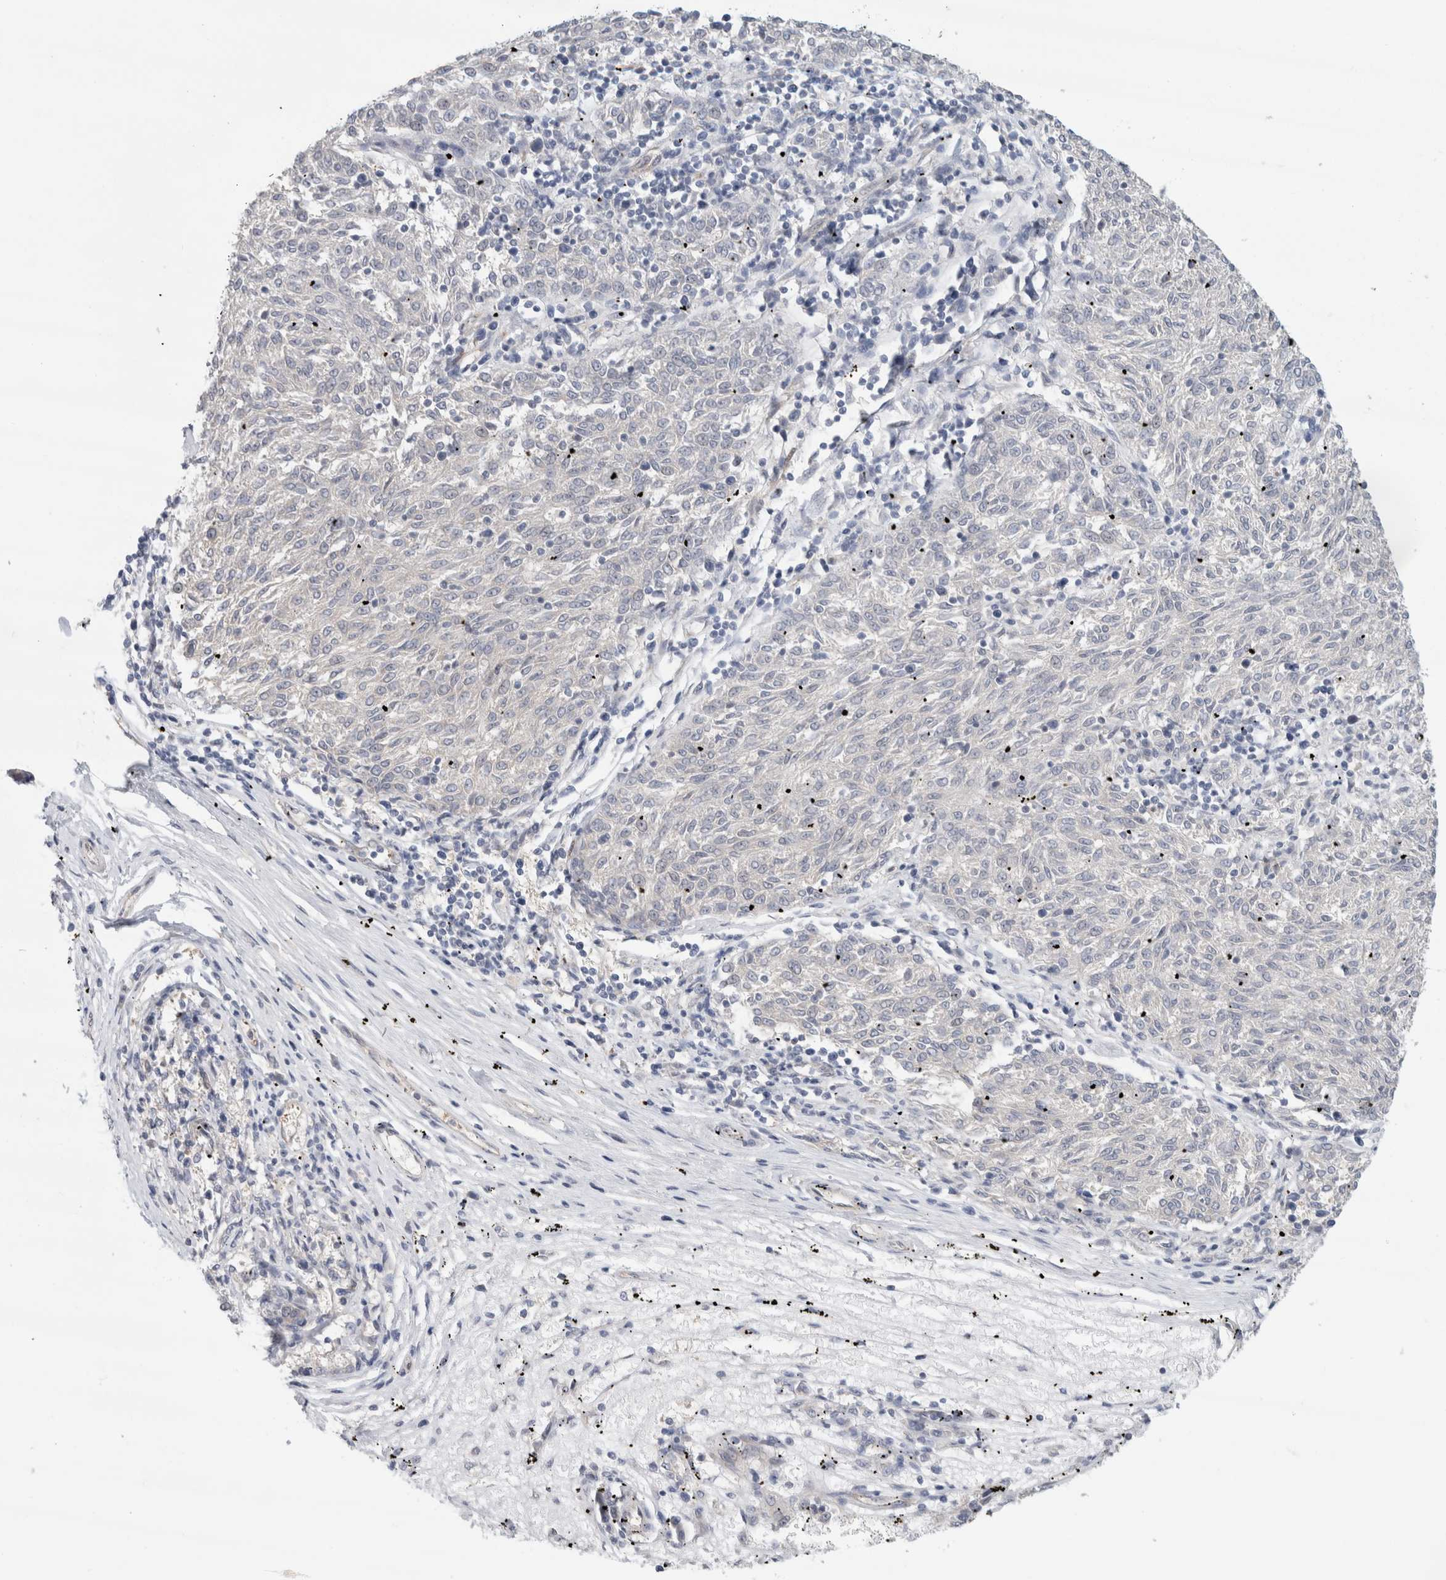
{"staining": {"intensity": "negative", "quantity": "none", "location": "none"}, "tissue": "melanoma", "cell_type": "Tumor cells", "image_type": "cancer", "snomed": [{"axis": "morphology", "description": "Malignant melanoma, NOS"}, {"axis": "topography", "description": "Skin"}], "caption": "This is an immunohistochemistry histopathology image of human melanoma. There is no positivity in tumor cells.", "gene": "EIF4G3", "patient": {"sex": "female", "age": 72}}